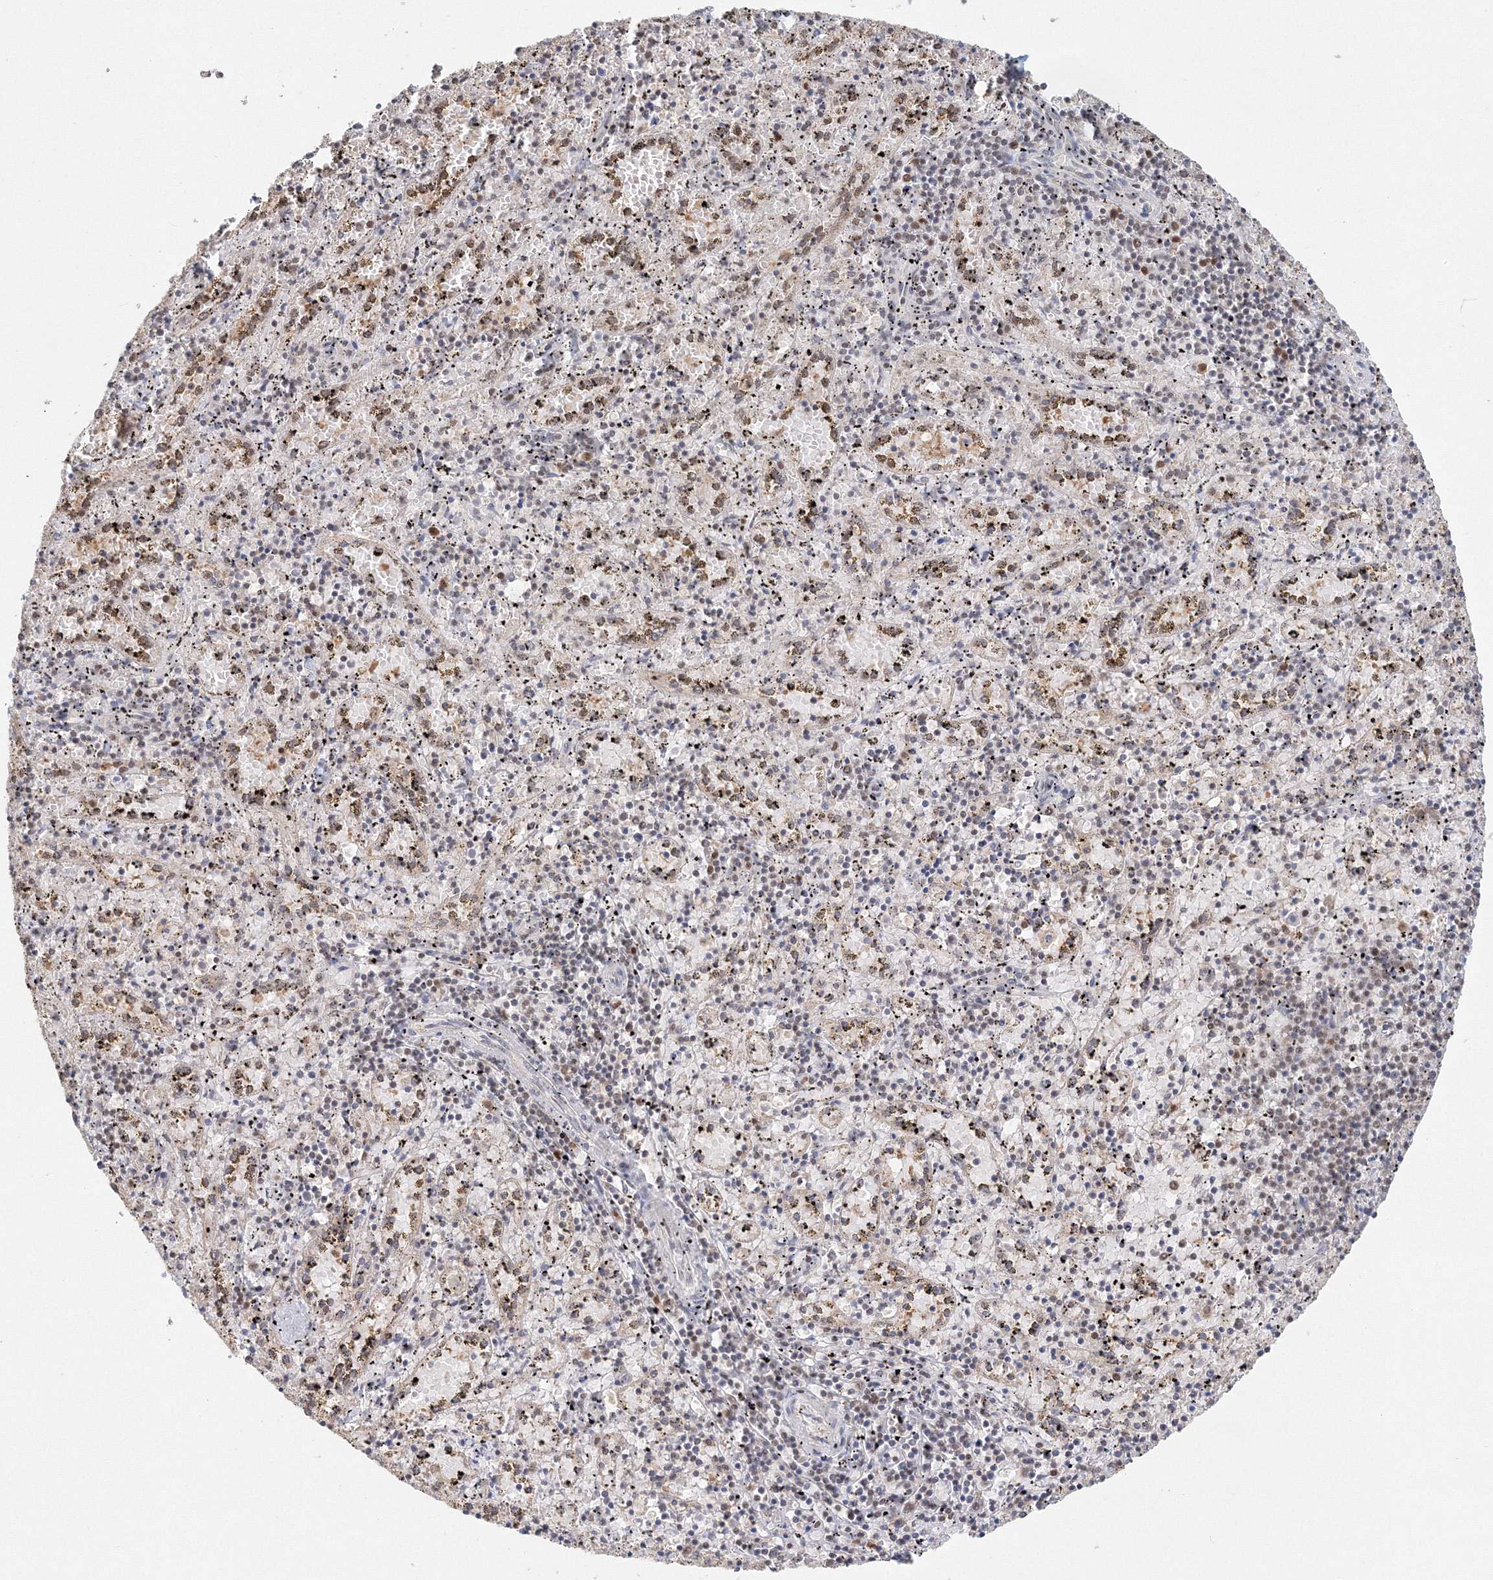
{"staining": {"intensity": "weak", "quantity": "25%-75%", "location": "nuclear"}, "tissue": "spleen", "cell_type": "Cells in red pulp", "image_type": "normal", "snomed": [{"axis": "morphology", "description": "Normal tissue, NOS"}, {"axis": "topography", "description": "Spleen"}], "caption": "Human spleen stained with a brown dye shows weak nuclear positive expression in approximately 25%-75% of cells in red pulp.", "gene": "IWS1", "patient": {"sex": "male", "age": 11}}